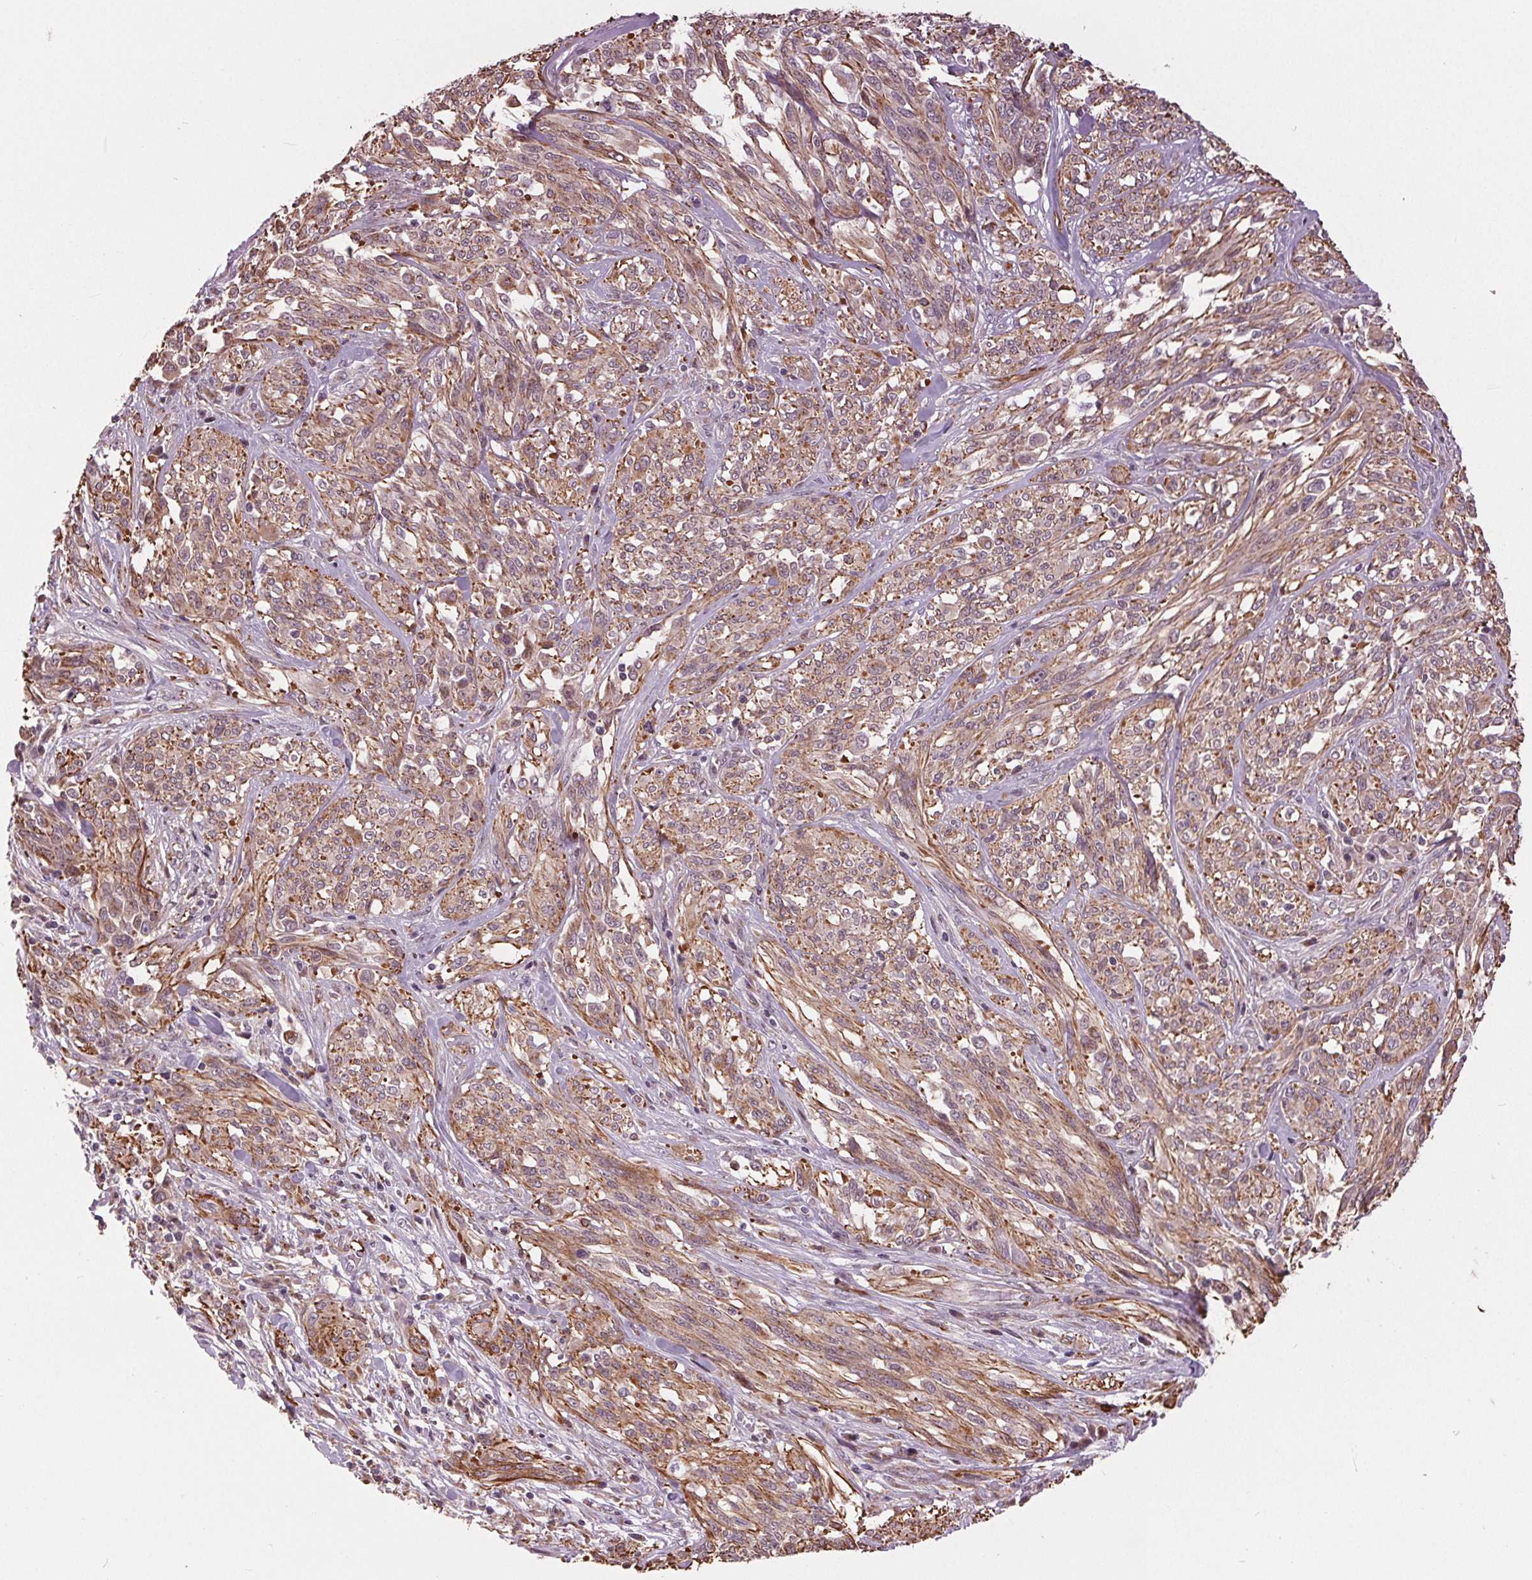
{"staining": {"intensity": "moderate", "quantity": ">75%", "location": "cytoplasmic/membranous"}, "tissue": "melanoma", "cell_type": "Tumor cells", "image_type": "cancer", "snomed": [{"axis": "morphology", "description": "Malignant melanoma, NOS"}, {"axis": "topography", "description": "Skin"}], "caption": "Immunohistochemical staining of malignant melanoma displays medium levels of moderate cytoplasmic/membranous protein expression in approximately >75% of tumor cells.", "gene": "BSDC1", "patient": {"sex": "female", "age": 91}}